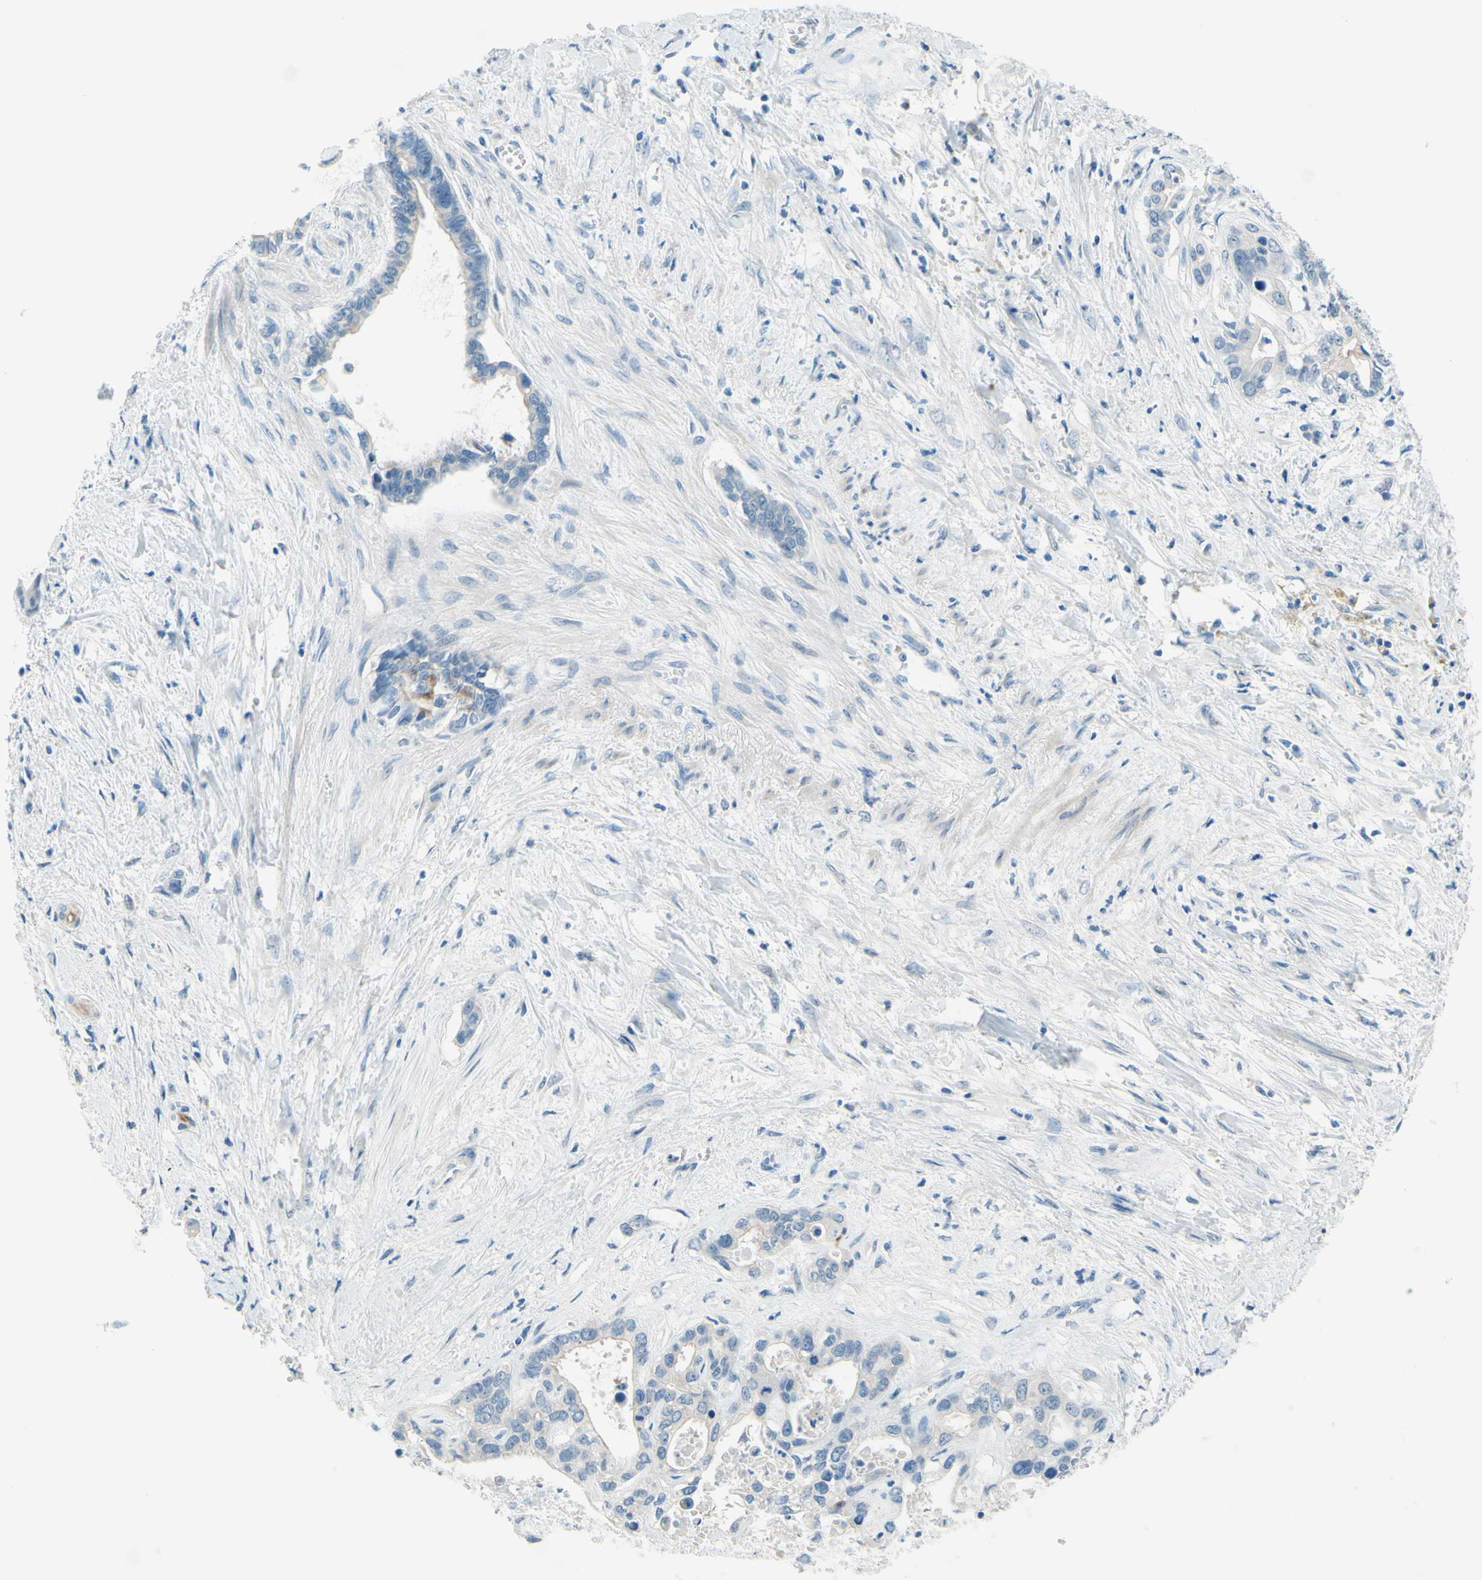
{"staining": {"intensity": "negative", "quantity": "none", "location": "none"}, "tissue": "liver cancer", "cell_type": "Tumor cells", "image_type": "cancer", "snomed": [{"axis": "morphology", "description": "Cholangiocarcinoma"}, {"axis": "topography", "description": "Liver"}], "caption": "This is a histopathology image of immunohistochemistry (IHC) staining of liver cancer, which shows no positivity in tumor cells. (DAB IHC, high magnification).", "gene": "PASD1", "patient": {"sex": "female", "age": 65}}